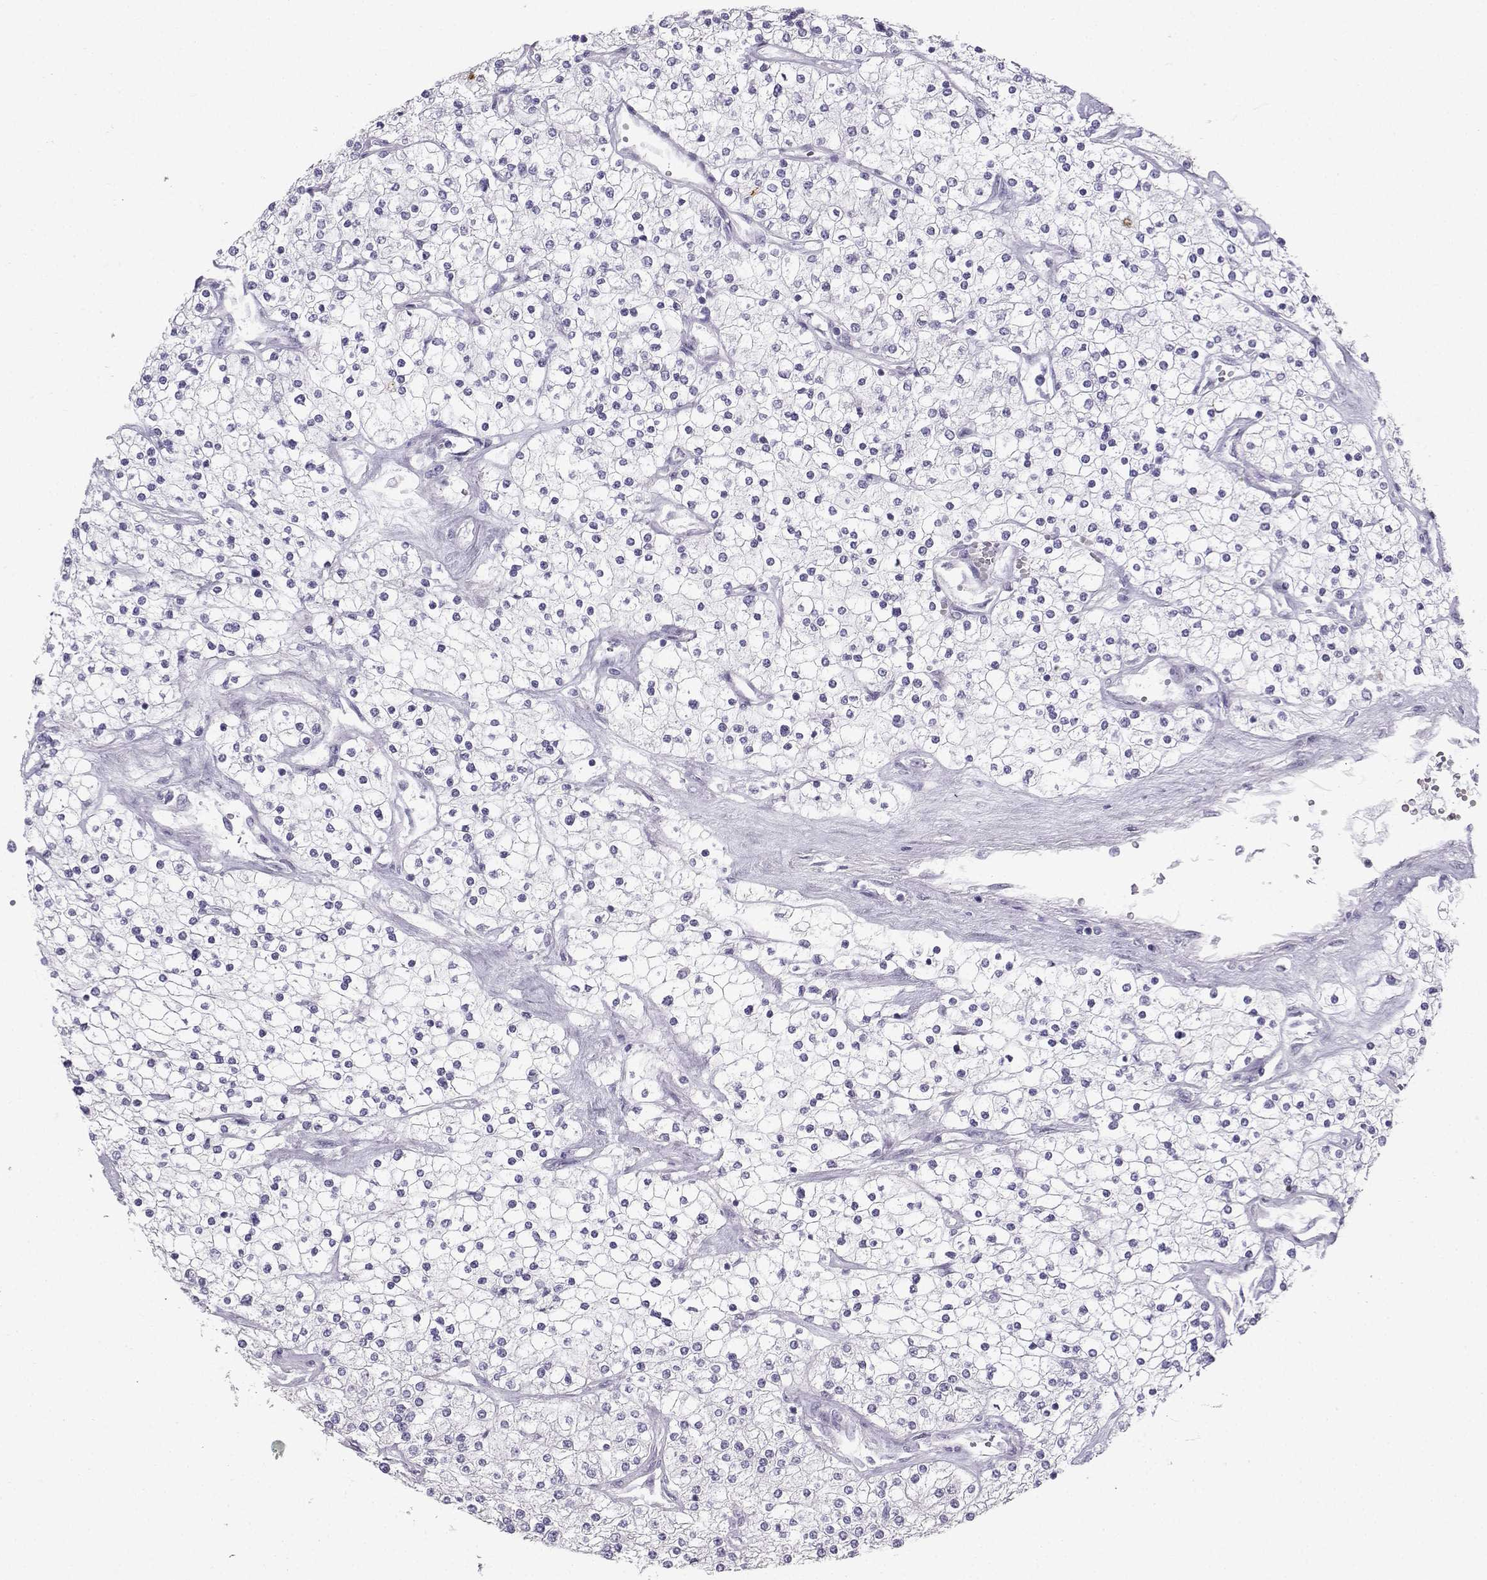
{"staining": {"intensity": "negative", "quantity": "none", "location": "none"}, "tissue": "renal cancer", "cell_type": "Tumor cells", "image_type": "cancer", "snomed": [{"axis": "morphology", "description": "Adenocarcinoma, NOS"}, {"axis": "topography", "description": "Kidney"}], "caption": "Renal cancer was stained to show a protein in brown. There is no significant positivity in tumor cells.", "gene": "IQCD", "patient": {"sex": "male", "age": 80}}